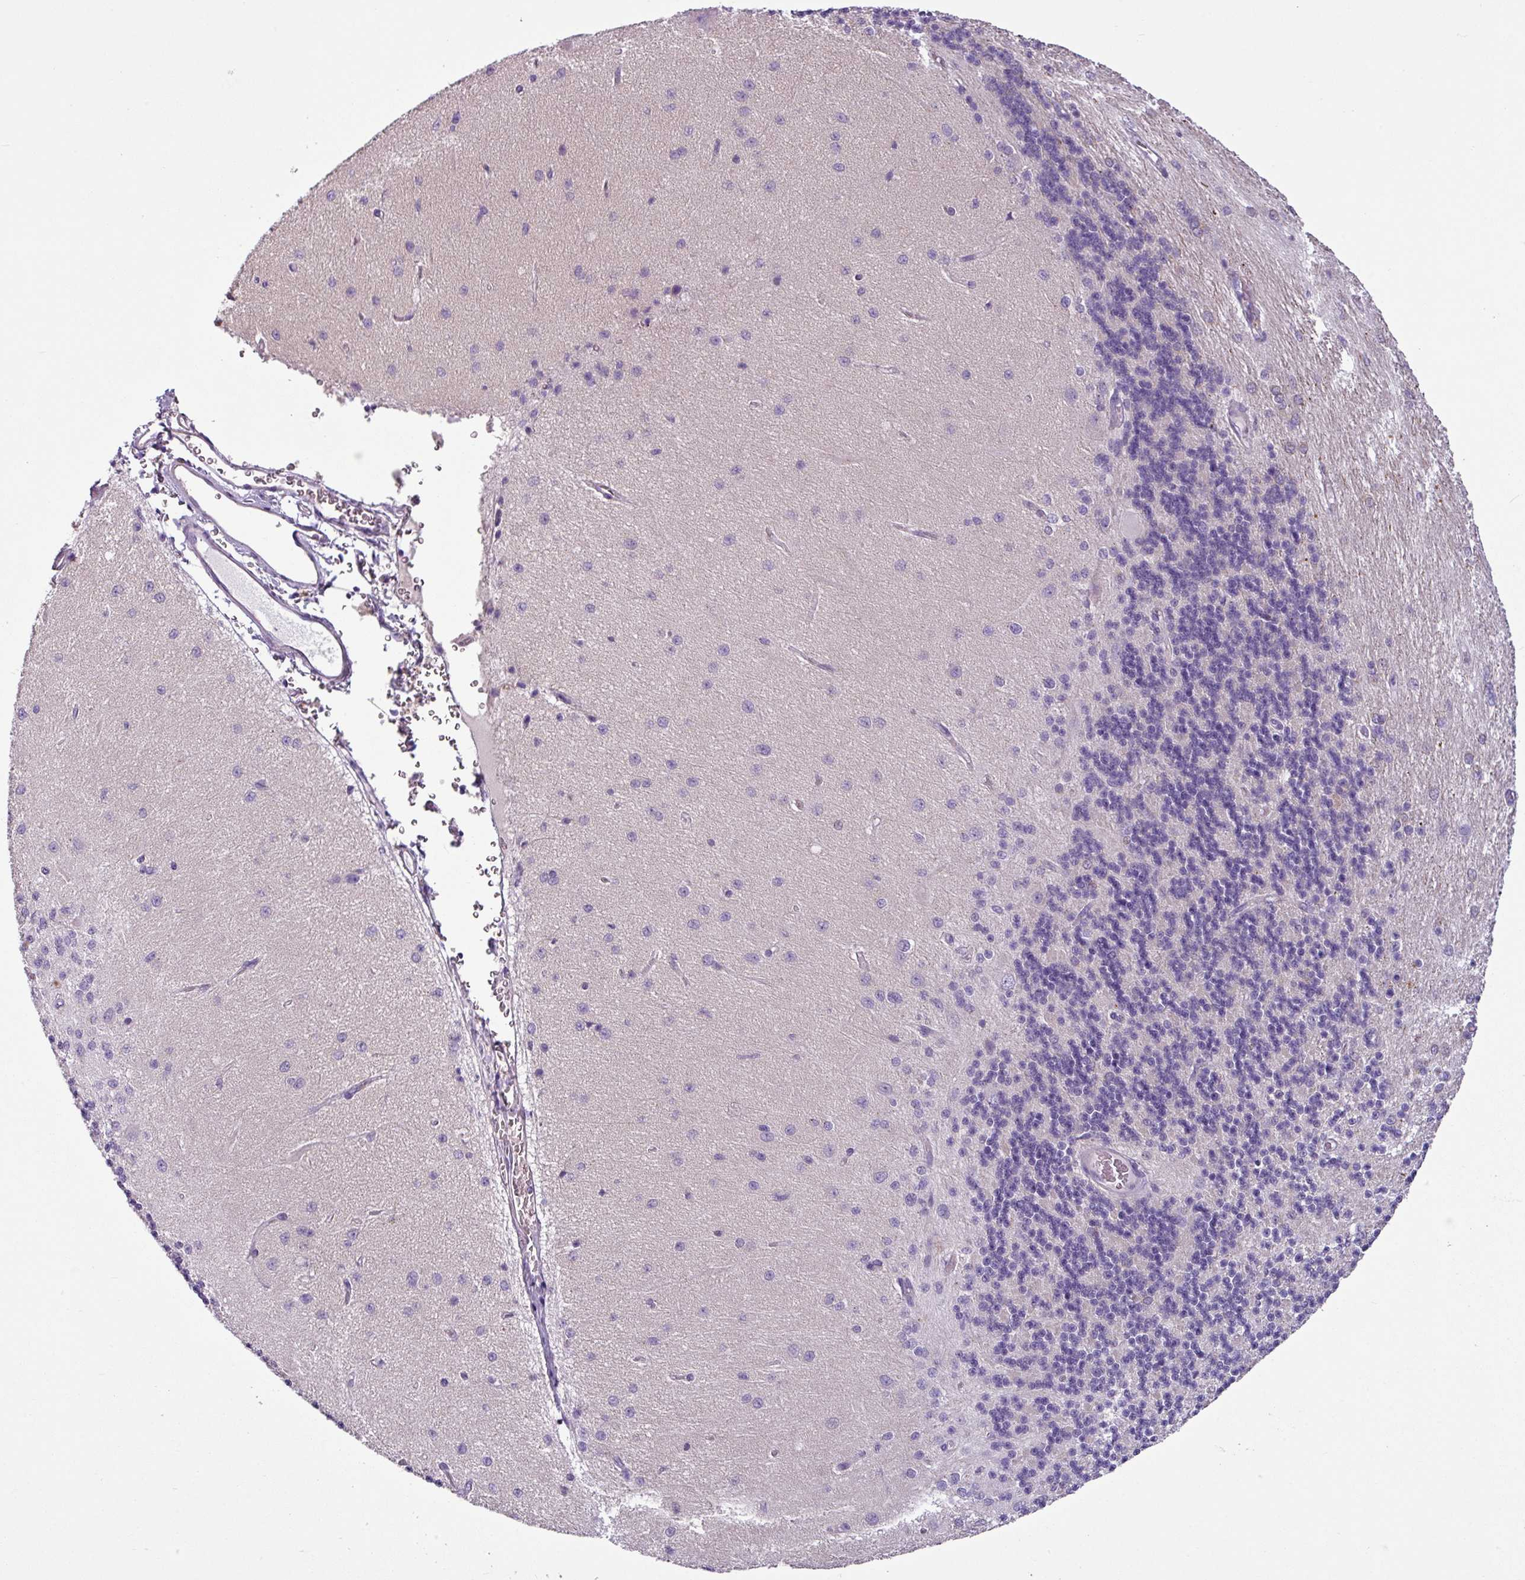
{"staining": {"intensity": "negative", "quantity": "none", "location": "none"}, "tissue": "cerebellum", "cell_type": "Cells in granular layer", "image_type": "normal", "snomed": [{"axis": "morphology", "description": "Normal tissue, NOS"}, {"axis": "topography", "description": "Cerebellum"}], "caption": "This is a micrograph of immunohistochemistry staining of unremarkable cerebellum, which shows no positivity in cells in granular layer.", "gene": "TMEM178B", "patient": {"sex": "female", "age": 29}}